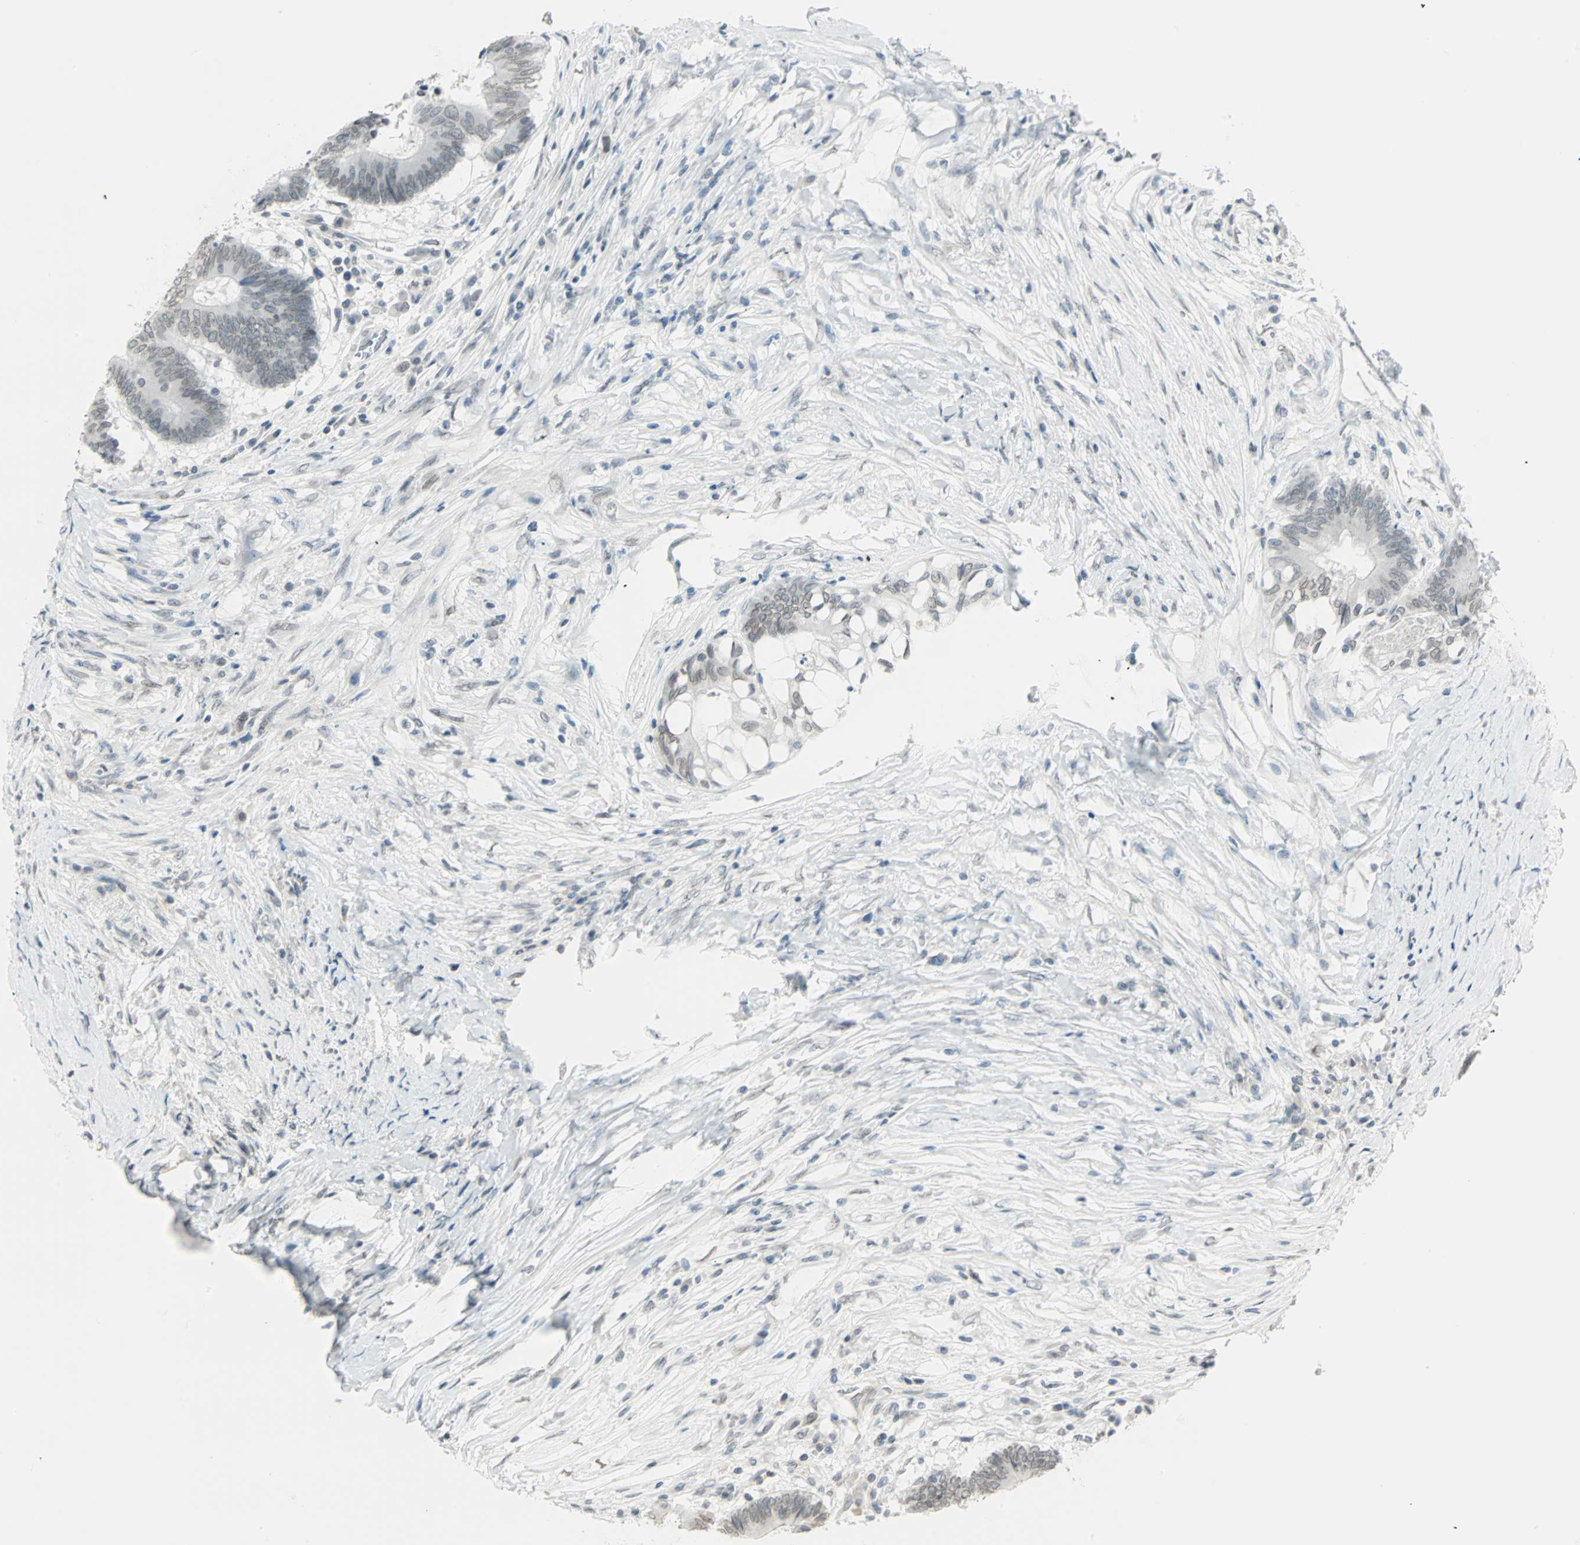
{"staining": {"intensity": "weak", "quantity": "<25%", "location": "cytoplasmic/membranous,nuclear"}, "tissue": "colorectal cancer", "cell_type": "Tumor cells", "image_type": "cancer", "snomed": [{"axis": "morphology", "description": "Adenocarcinoma, NOS"}, {"axis": "topography", "description": "Rectum"}], "caption": "Colorectal adenocarcinoma stained for a protein using immunohistochemistry (IHC) exhibits no expression tumor cells.", "gene": "BCAN", "patient": {"sex": "male", "age": 63}}